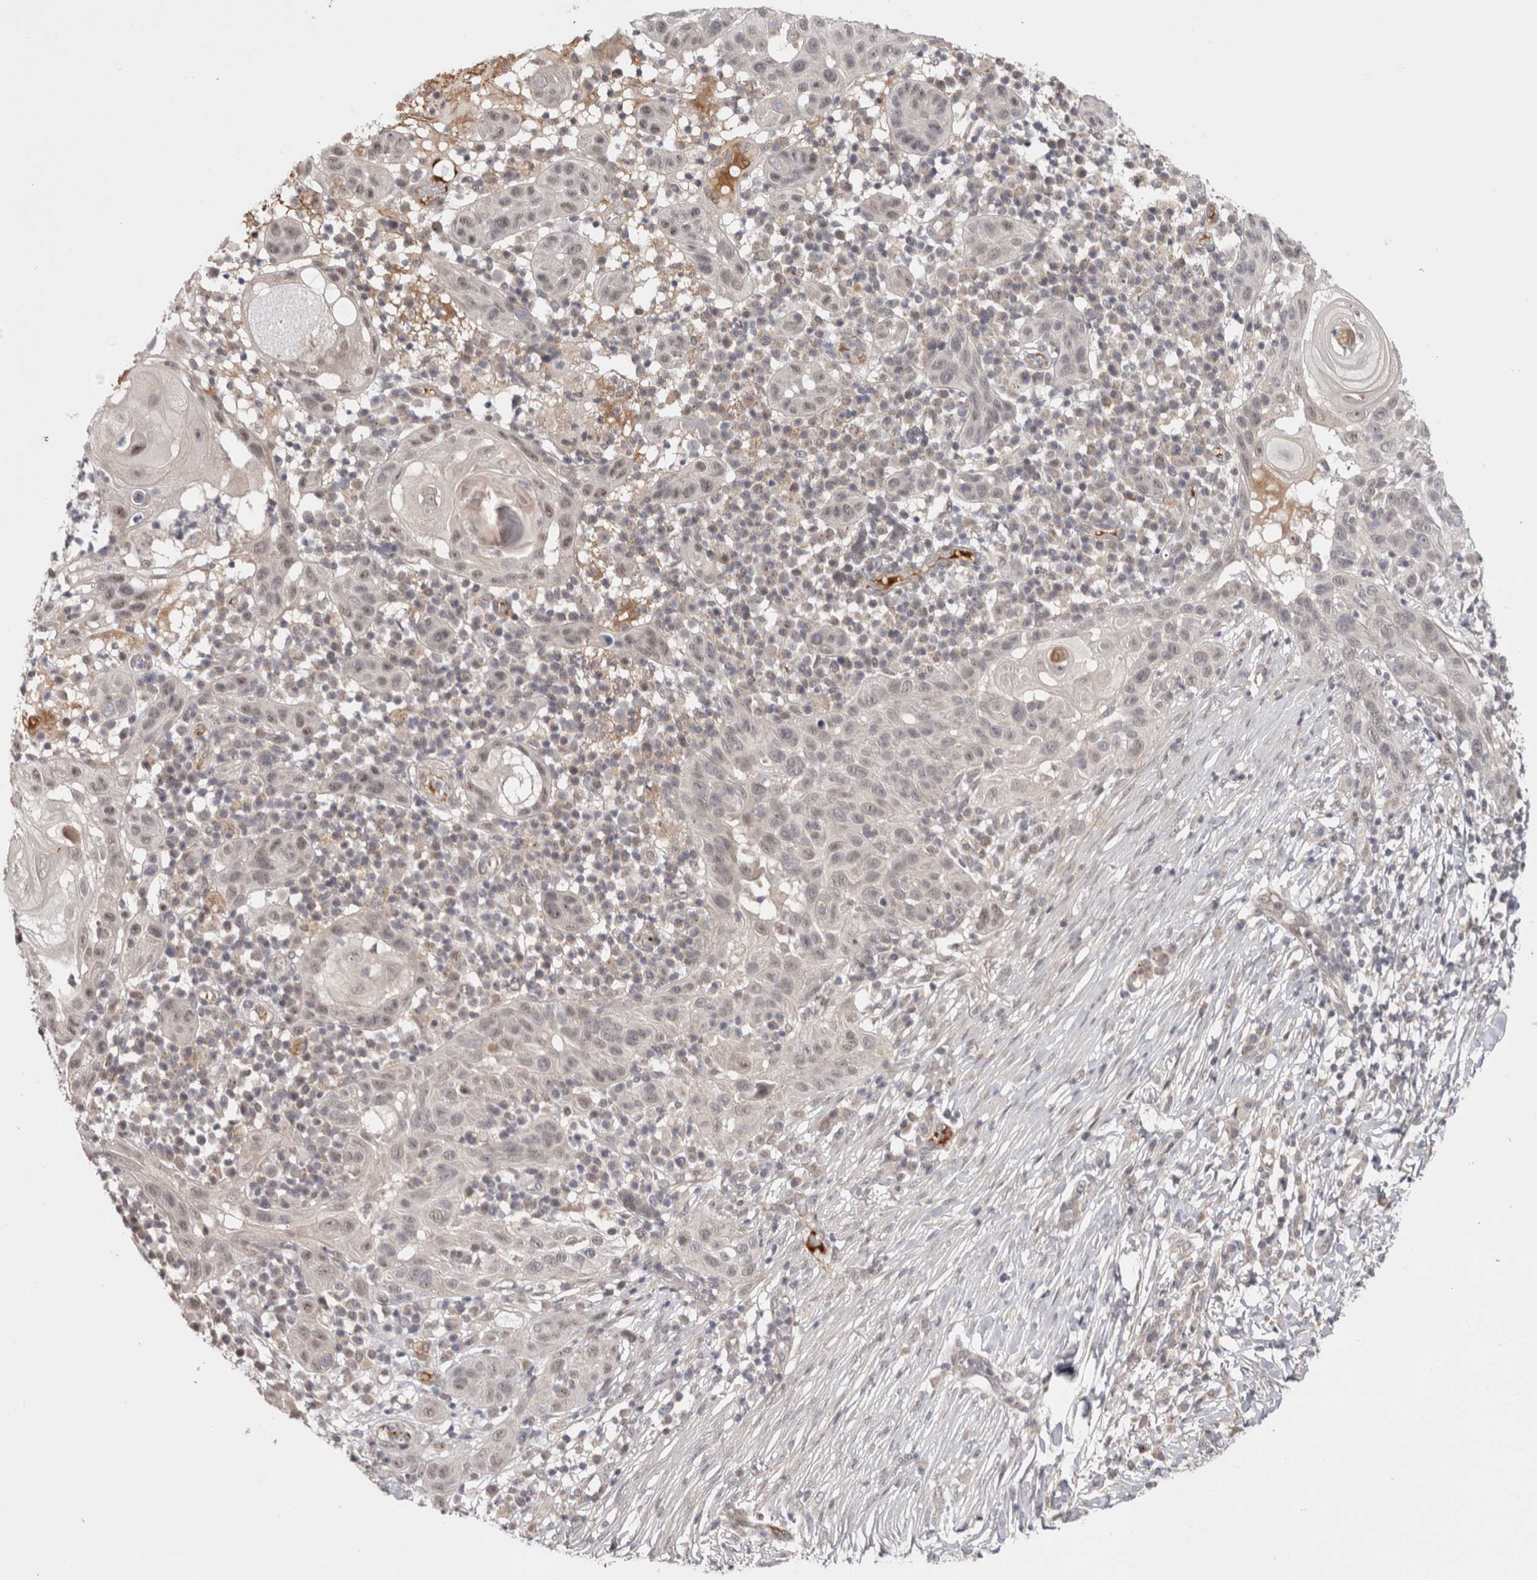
{"staining": {"intensity": "weak", "quantity": "<25%", "location": "nuclear"}, "tissue": "skin cancer", "cell_type": "Tumor cells", "image_type": "cancer", "snomed": [{"axis": "morphology", "description": "Normal tissue, NOS"}, {"axis": "morphology", "description": "Squamous cell carcinoma, NOS"}, {"axis": "topography", "description": "Skin"}], "caption": "High magnification brightfield microscopy of skin cancer (squamous cell carcinoma) stained with DAB (3,3'-diaminobenzidine) (brown) and counterstained with hematoxylin (blue): tumor cells show no significant positivity.", "gene": "ZNF318", "patient": {"sex": "female", "age": 96}}